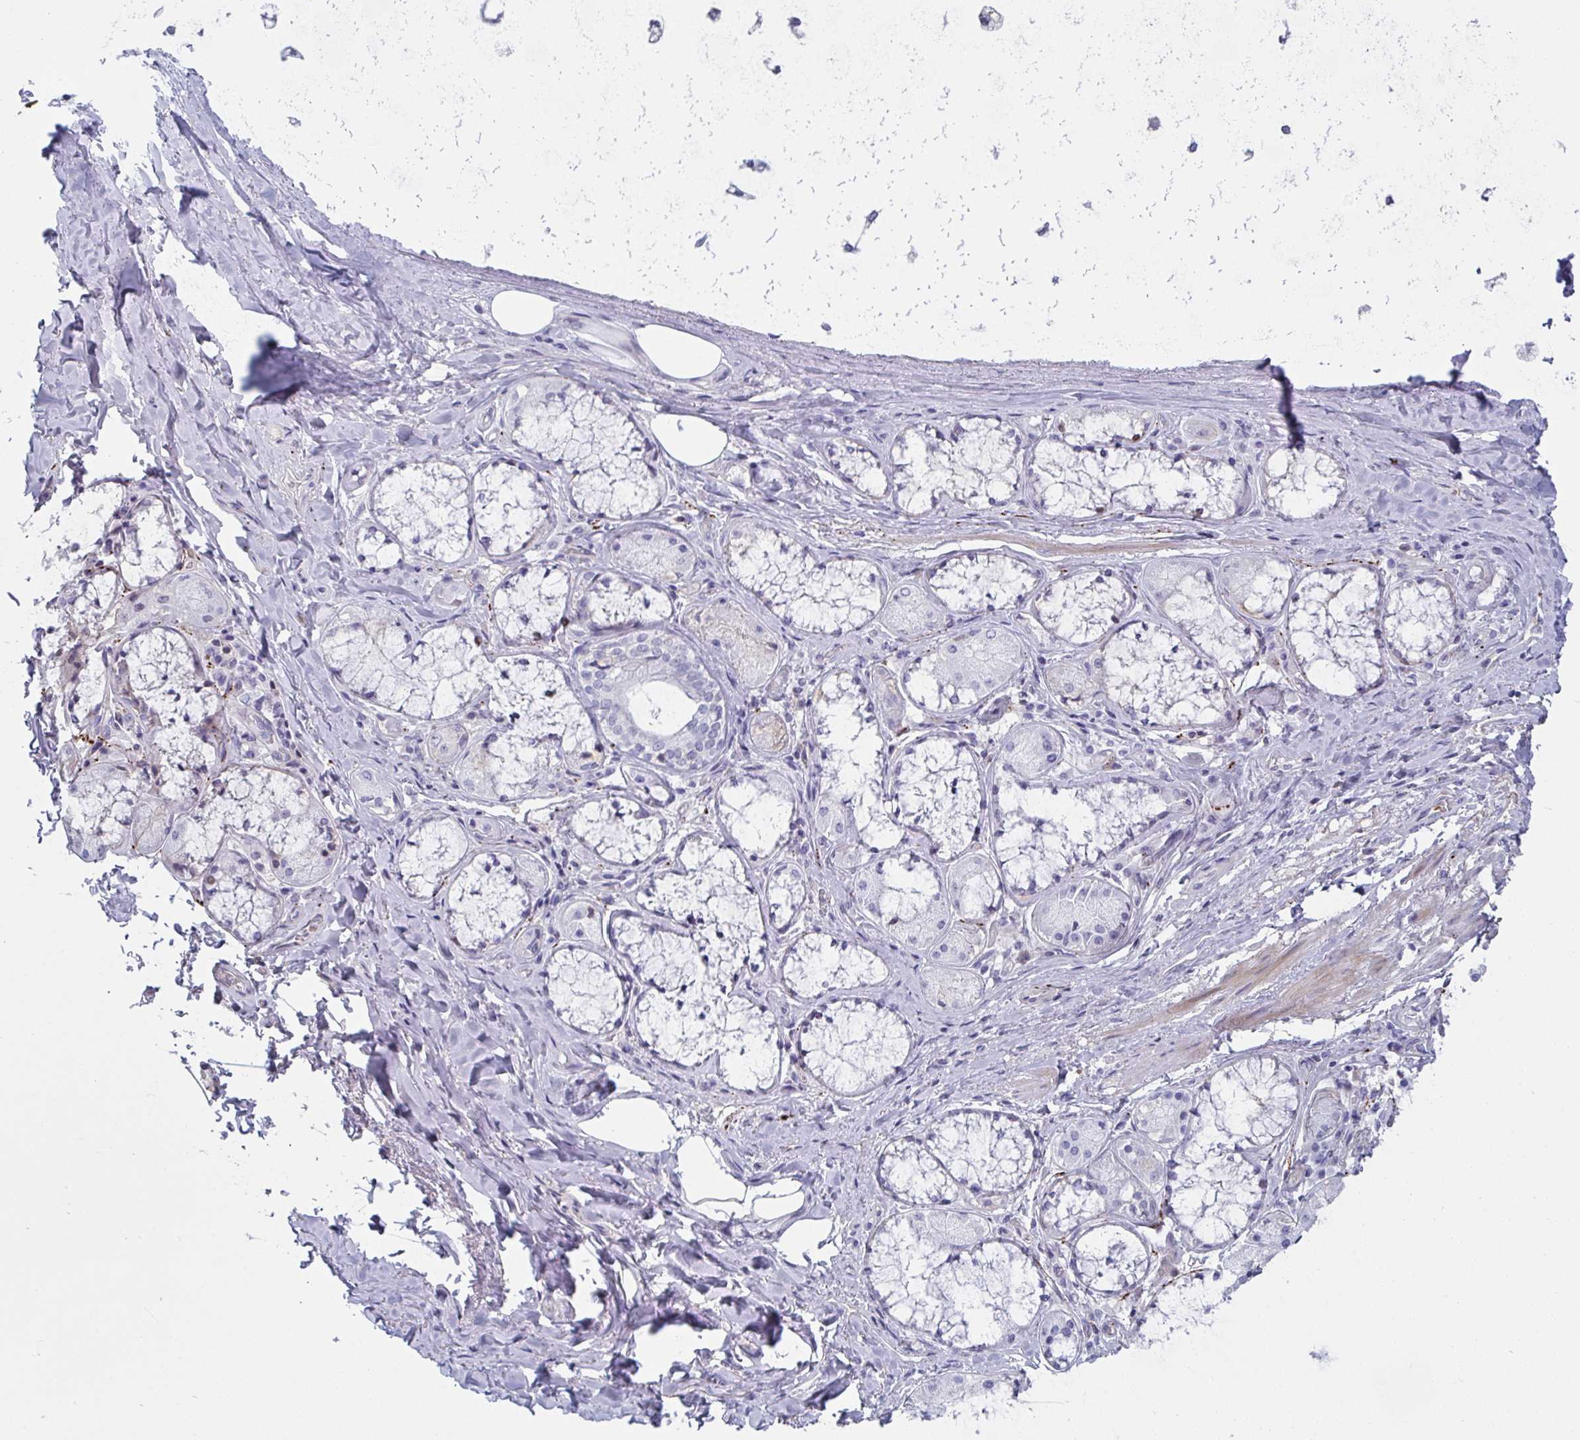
{"staining": {"intensity": "negative", "quantity": "none", "location": "none"}, "tissue": "adipose tissue", "cell_type": "Adipocytes", "image_type": "normal", "snomed": [{"axis": "morphology", "description": "Normal tissue, NOS"}, {"axis": "topography", "description": "Cartilage tissue"}, {"axis": "topography", "description": "Bronchus"}], "caption": "Protein analysis of normal adipose tissue demonstrates no significant expression in adipocytes.", "gene": "NPY", "patient": {"sex": "male", "age": 64}}